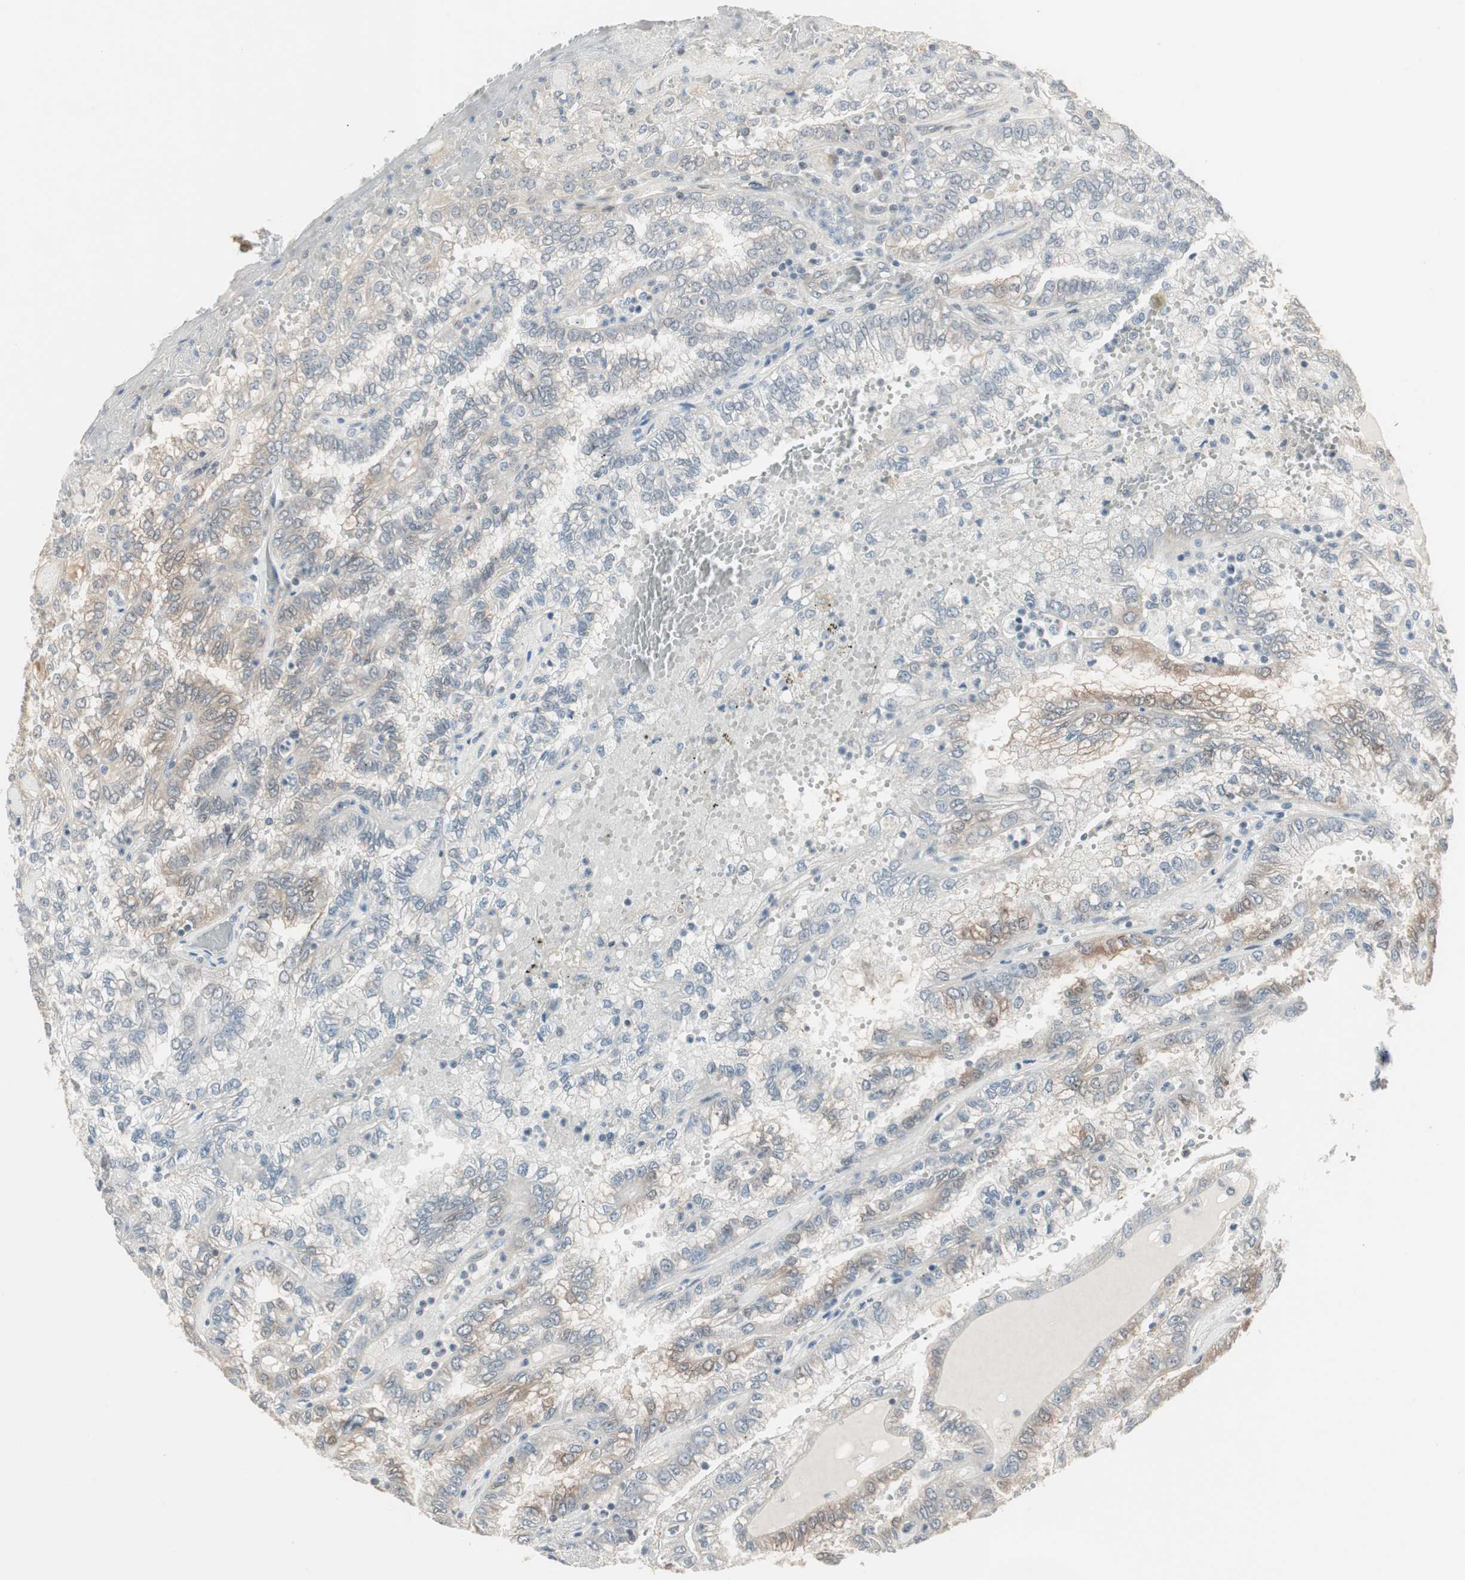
{"staining": {"intensity": "weak", "quantity": "25%-75%", "location": "cytoplasmic/membranous"}, "tissue": "renal cancer", "cell_type": "Tumor cells", "image_type": "cancer", "snomed": [{"axis": "morphology", "description": "Inflammation, NOS"}, {"axis": "morphology", "description": "Adenocarcinoma, NOS"}, {"axis": "topography", "description": "Kidney"}], "caption": "Adenocarcinoma (renal) stained for a protein exhibits weak cytoplasmic/membranous positivity in tumor cells.", "gene": "PDZK1", "patient": {"sex": "male", "age": 68}}